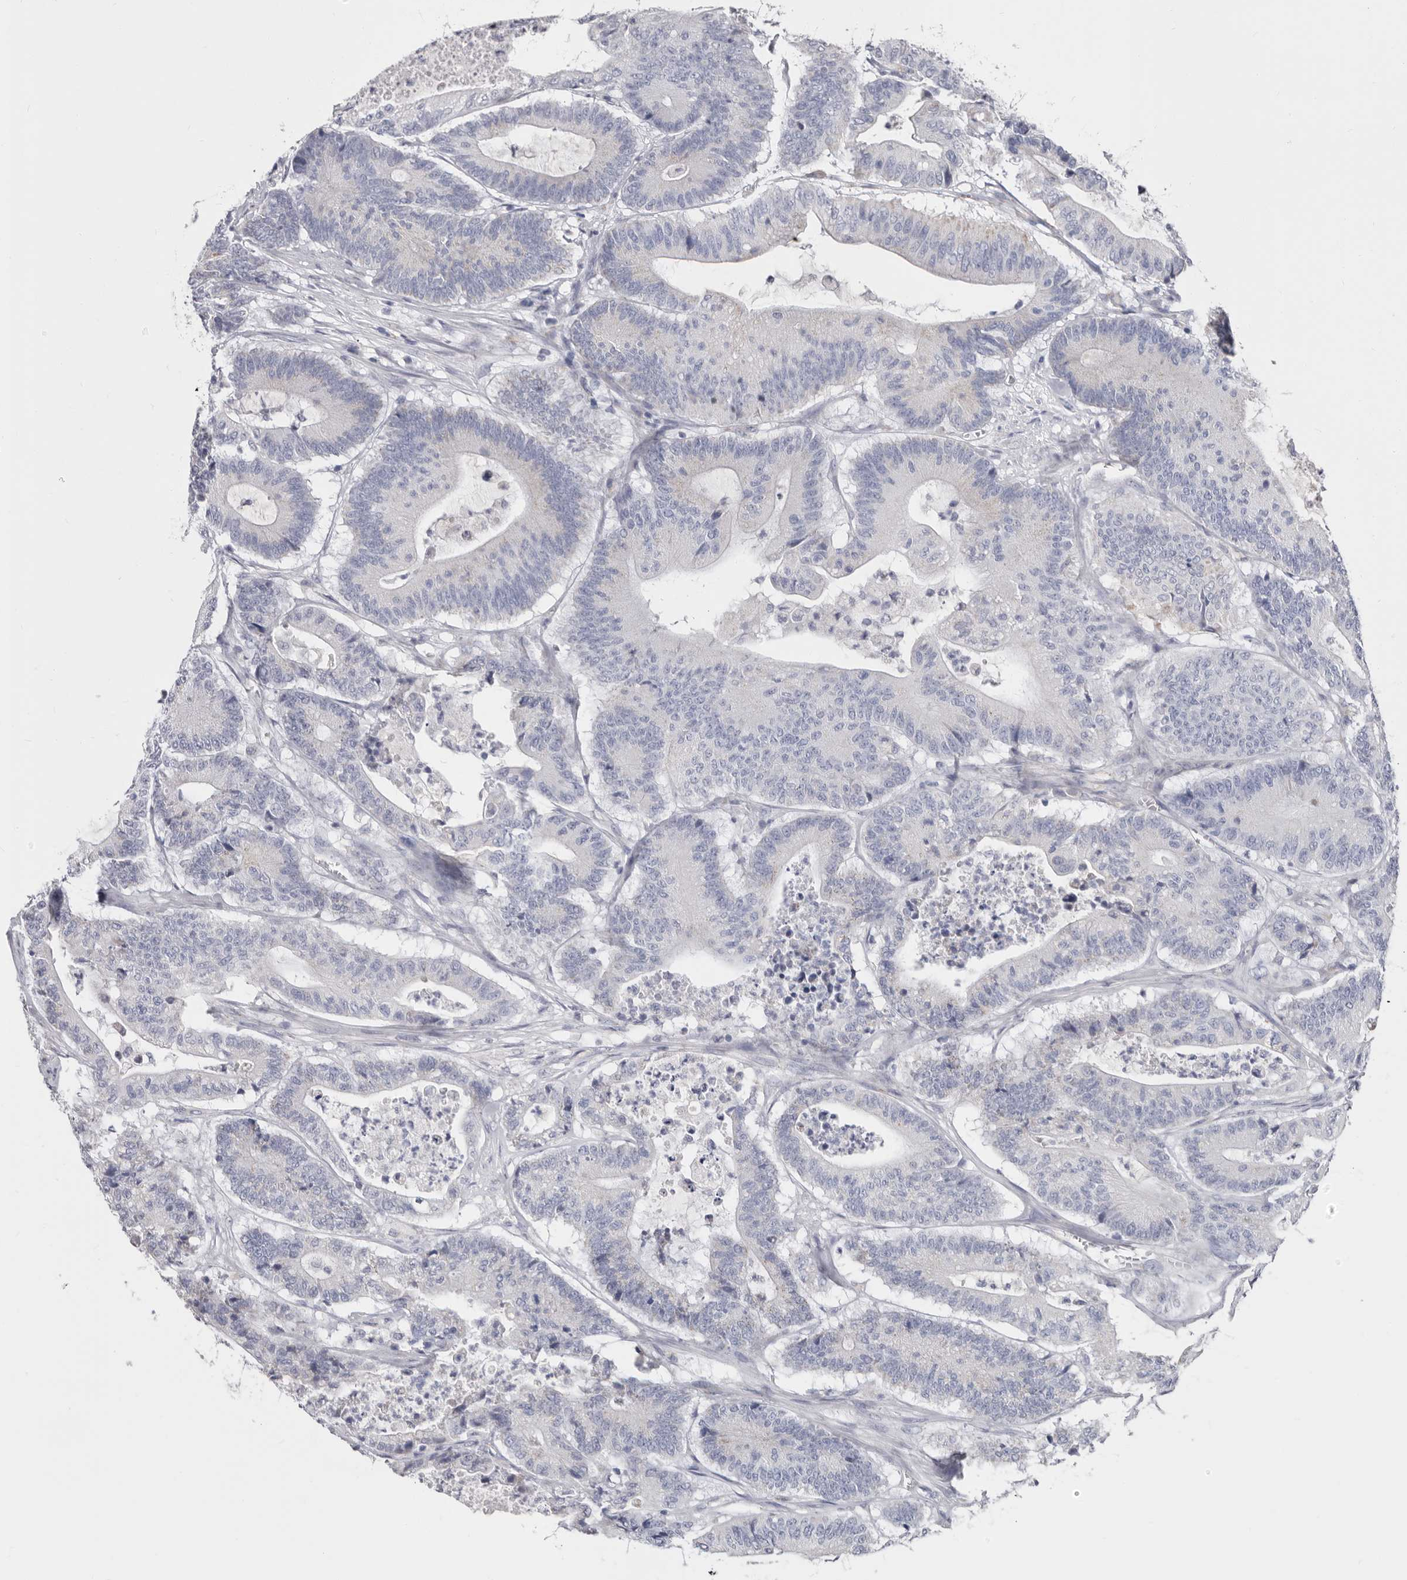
{"staining": {"intensity": "negative", "quantity": "none", "location": "none"}, "tissue": "colorectal cancer", "cell_type": "Tumor cells", "image_type": "cancer", "snomed": [{"axis": "morphology", "description": "Adenocarcinoma, NOS"}, {"axis": "topography", "description": "Colon"}], "caption": "The histopathology image demonstrates no significant expression in tumor cells of colorectal cancer.", "gene": "RSPO2", "patient": {"sex": "female", "age": 84}}